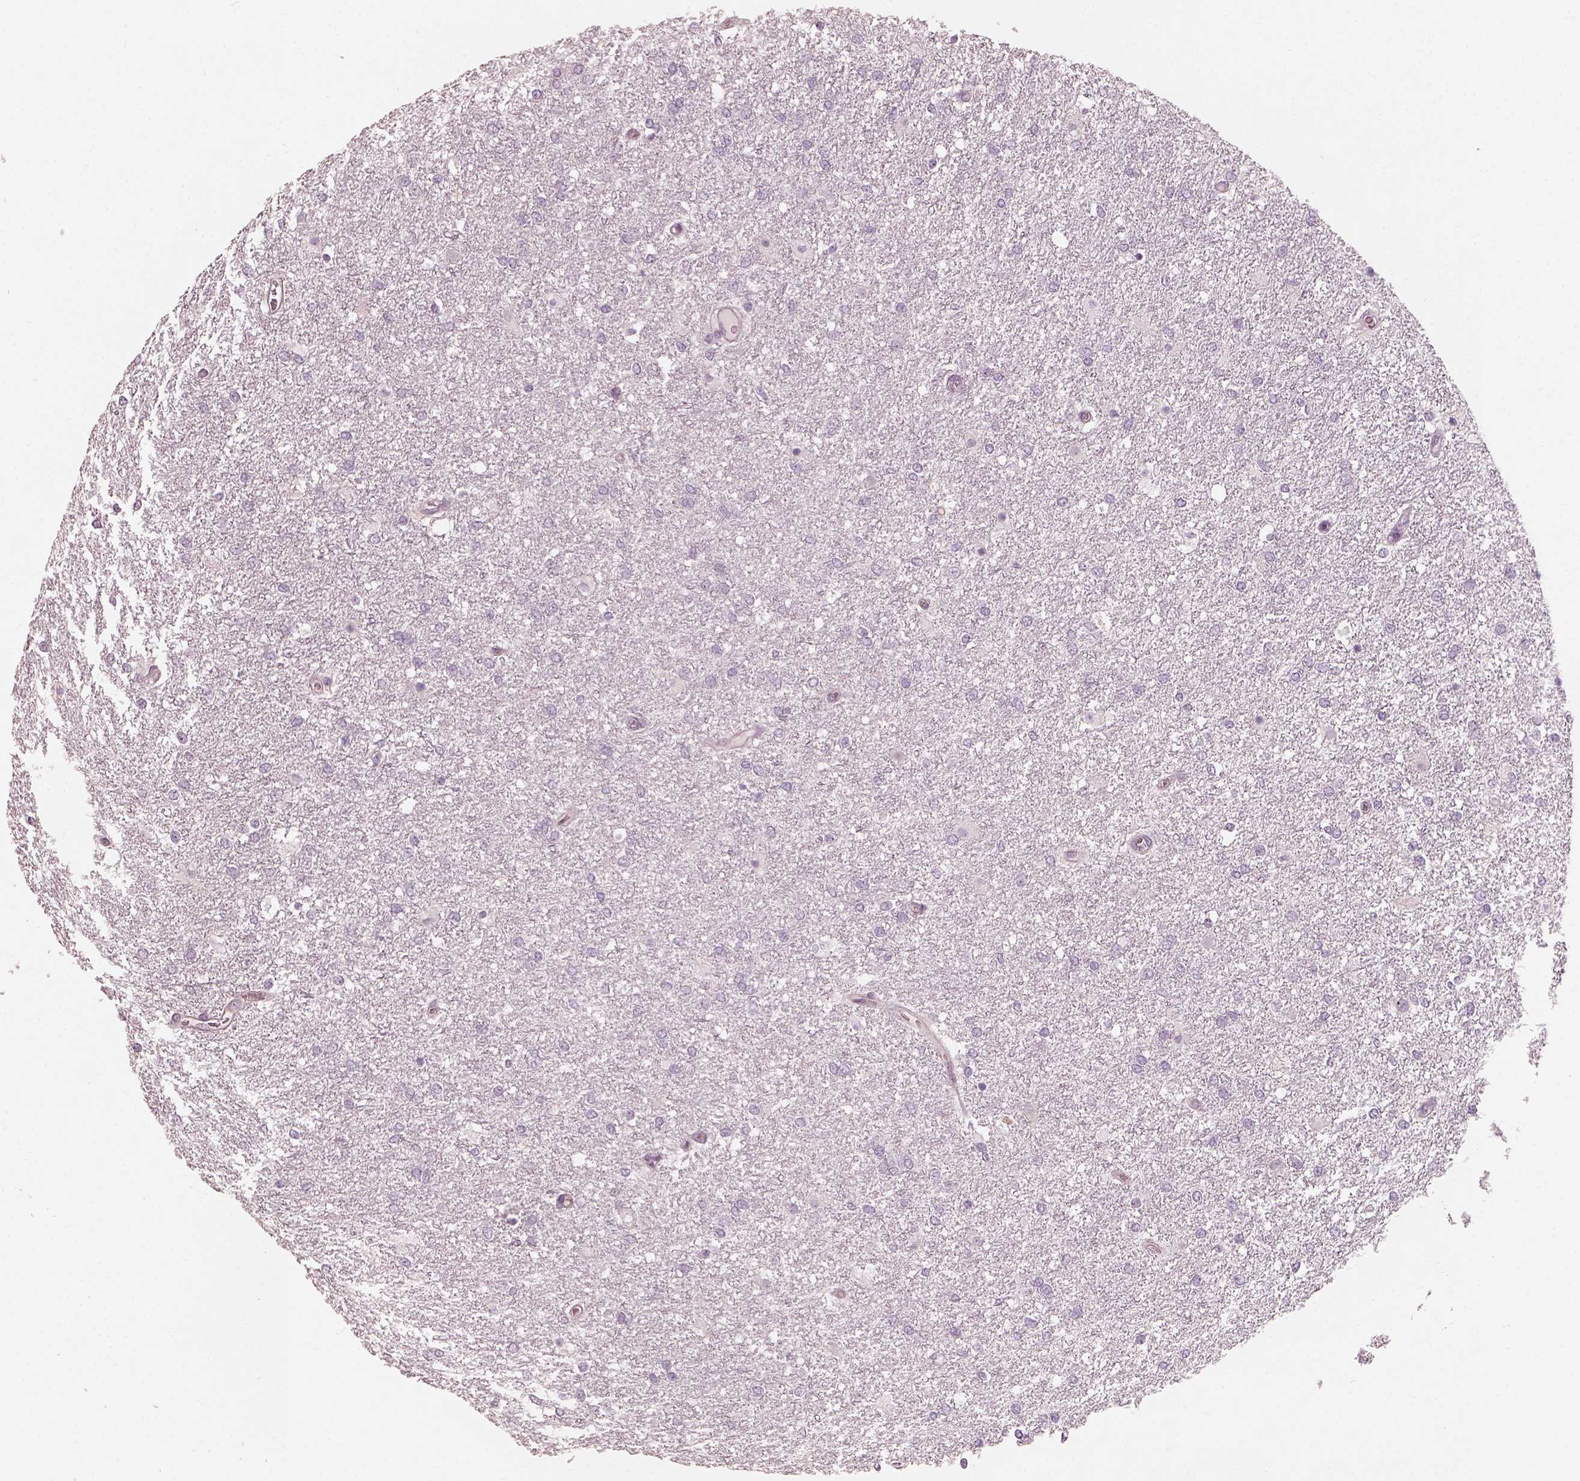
{"staining": {"intensity": "negative", "quantity": "none", "location": "none"}, "tissue": "glioma", "cell_type": "Tumor cells", "image_type": "cancer", "snomed": [{"axis": "morphology", "description": "Glioma, malignant, High grade"}, {"axis": "topography", "description": "Brain"}], "caption": "The immunohistochemistry (IHC) micrograph has no significant staining in tumor cells of glioma tissue. (Stains: DAB (3,3'-diaminobenzidine) immunohistochemistry (IHC) with hematoxylin counter stain, Microscopy: brightfield microscopy at high magnification).", "gene": "CDS1", "patient": {"sex": "female", "age": 61}}